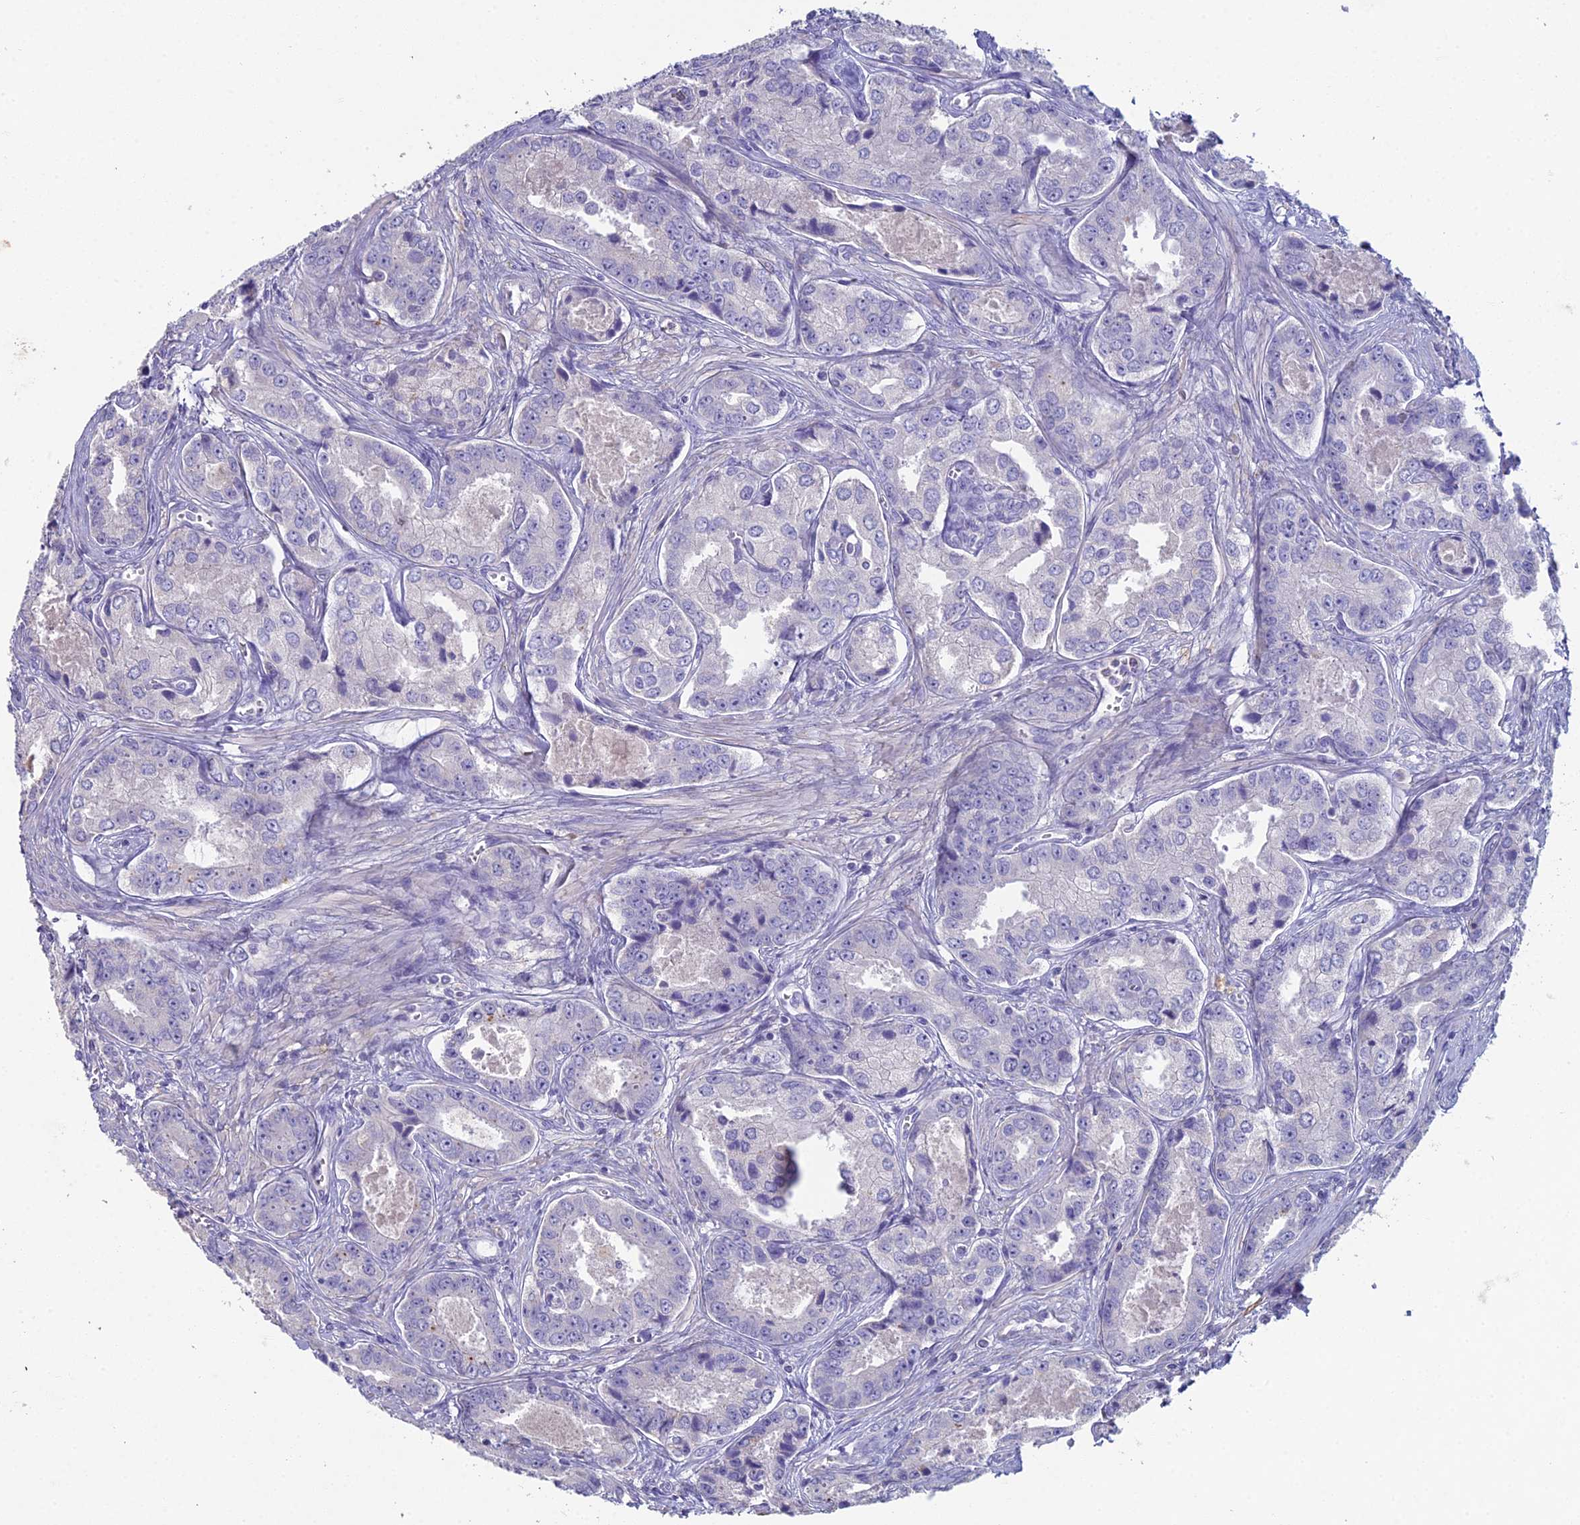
{"staining": {"intensity": "negative", "quantity": "none", "location": "none"}, "tissue": "prostate cancer", "cell_type": "Tumor cells", "image_type": "cancer", "snomed": [{"axis": "morphology", "description": "Adenocarcinoma, Low grade"}, {"axis": "topography", "description": "Prostate"}], "caption": "Prostate cancer was stained to show a protein in brown. There is no significant expression in tumor cells.", "gene": "NCAM1", "patient": {"sex": "male", "age": 68}}